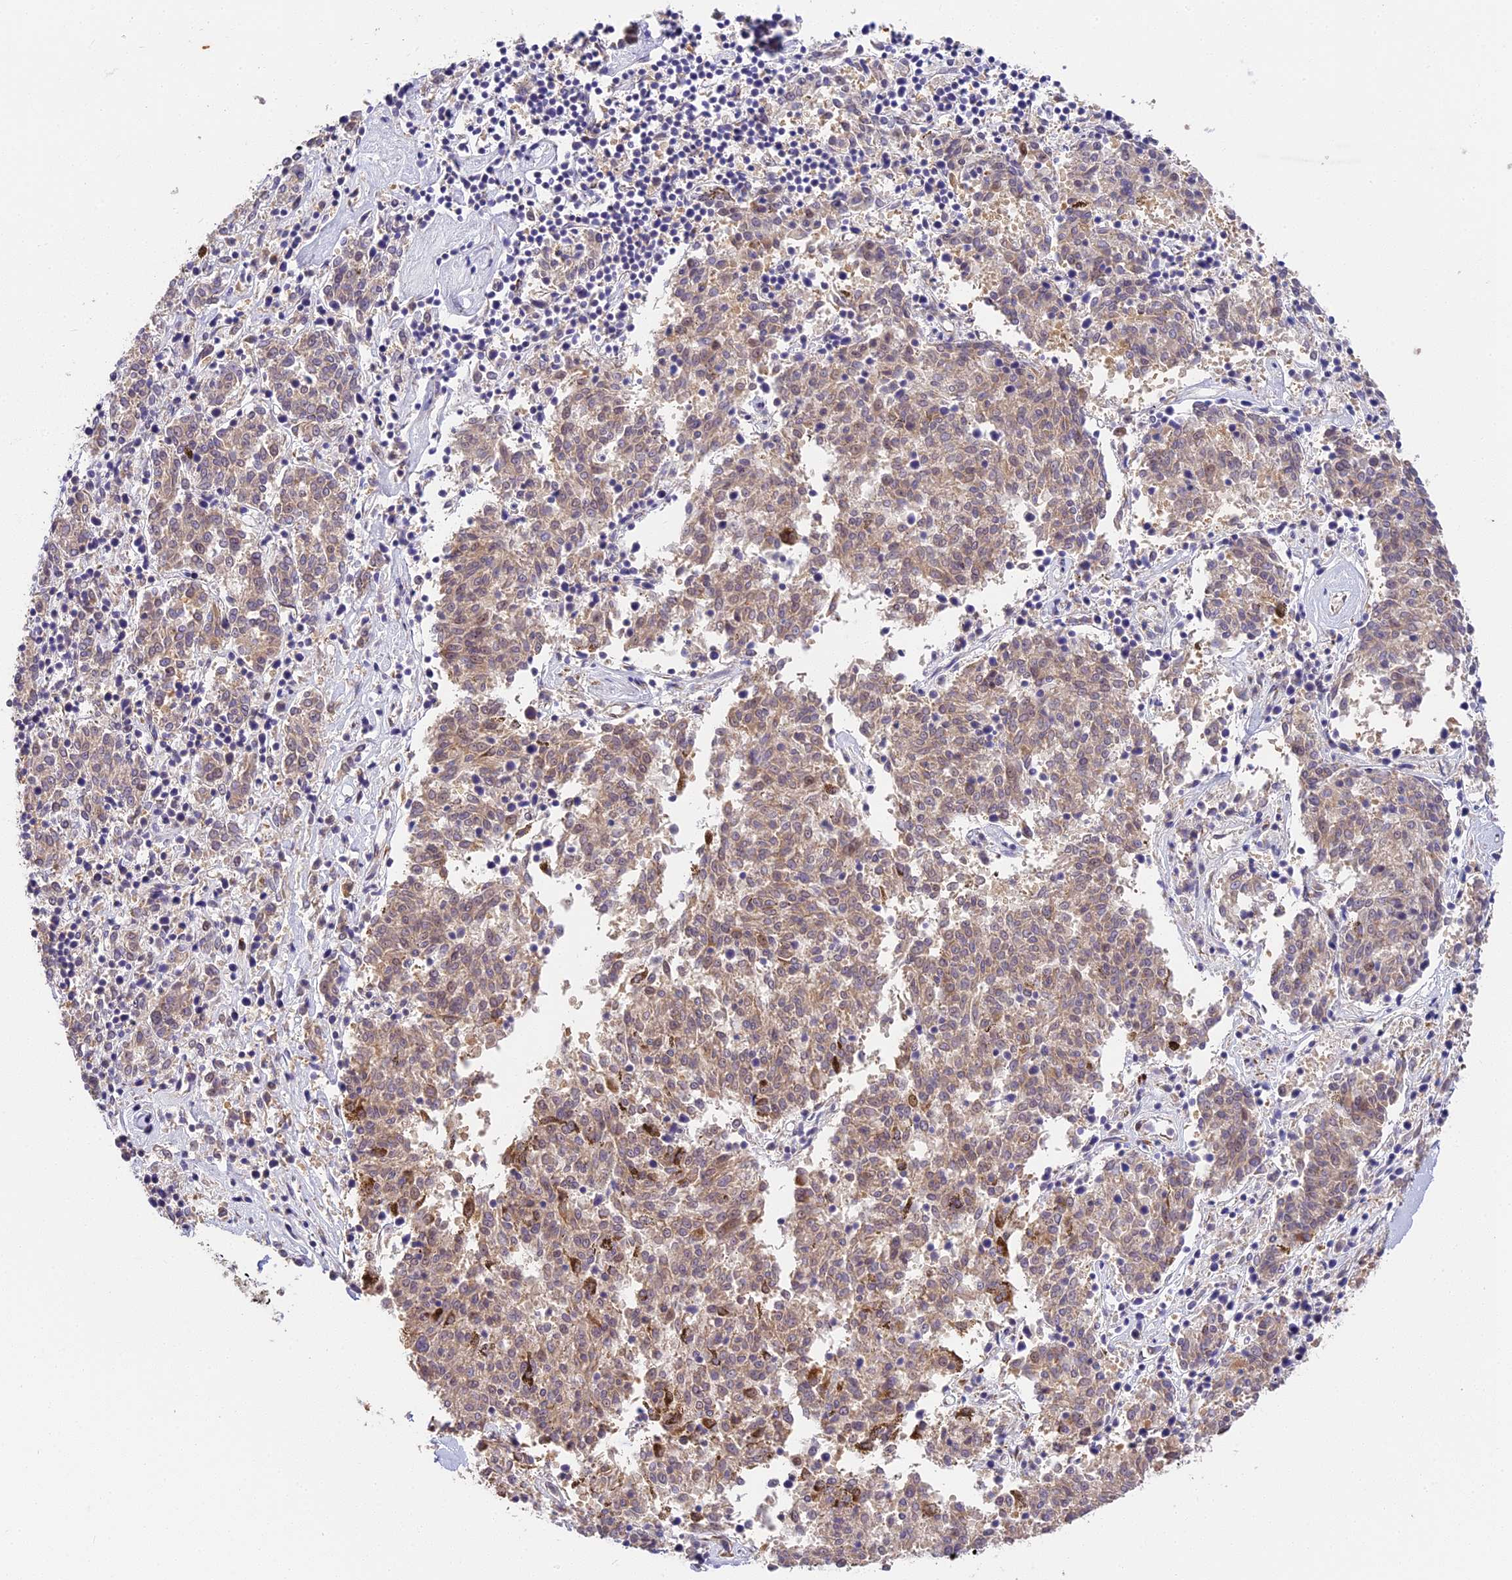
{"staining": {"intensity": "weak", "quantity": "25%-75%", "location": "cytoplasmic/membranous"}, "tissue": "melanoma", "cell_type": "Tumor cells", "image_type": "cancer", "snomed": [{"axis": "morphology", "description": "Malignant melanoma, NOS"}, {"axis": "topography", "description": "Skin"}], "caption": "Brown immunohistochemical staining in melanoma displays weak cytoplasmic/membranous expression in approximately 25%-75% of tumor cells.", "gene": "BSCL2", "patient": {"sex": "female", "age": 72}}